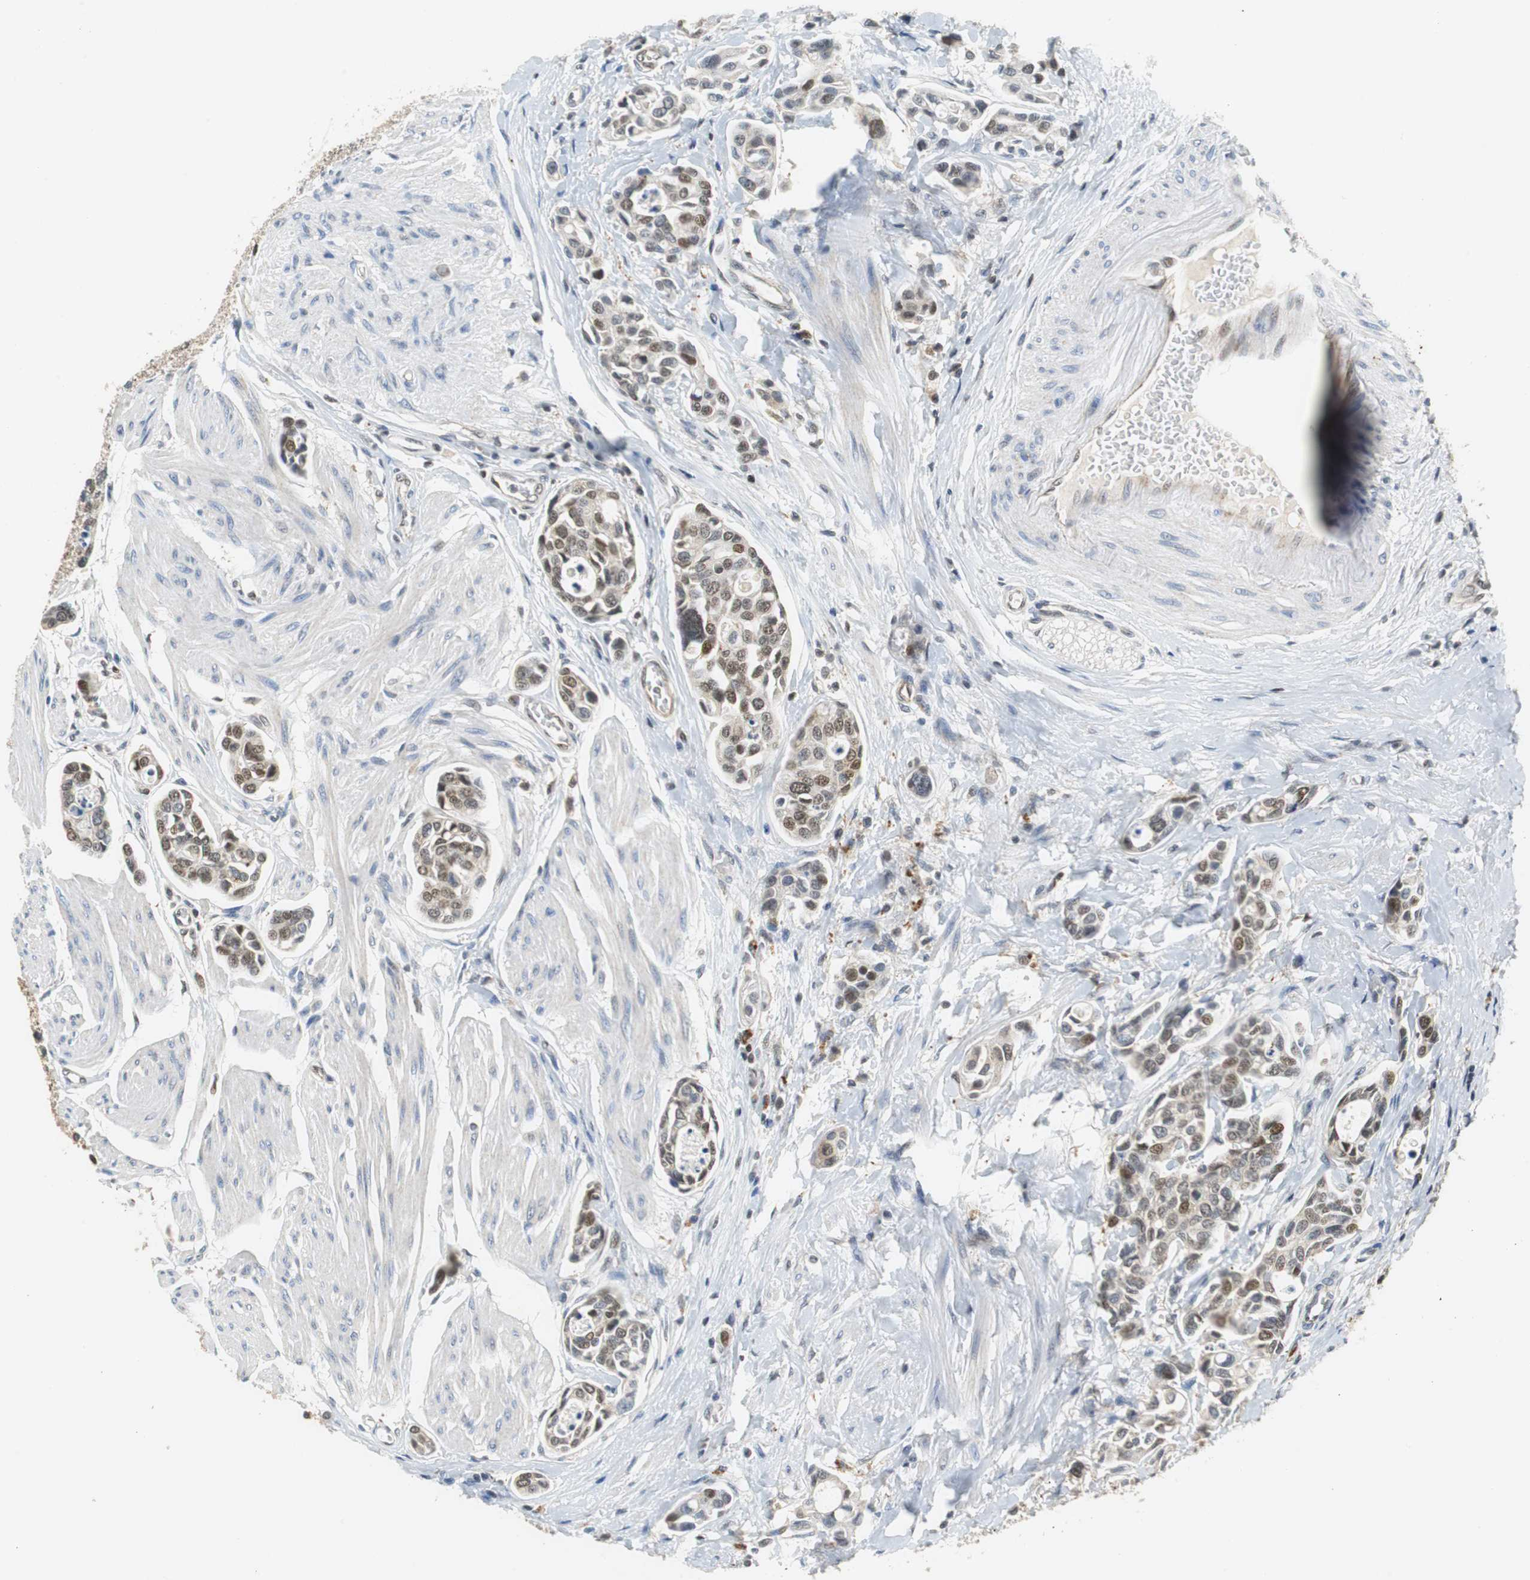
{"staining": {"intensity": "weak", "quantity": ">75%", "location": "cytoplasmic/membranous"}, "tissue": "urothelial cancer", "cell_type": "Tumor cells", "image_type": "cancer", "snomed": [{"axis": "morphology", "description": "Urothelial carcinoma, High grade"}, {"axis": "topography", "description": "Urinary bladder"}], "caption": "Urothelial cancer was stained to show a protein in brown. There is low levels of weak cytoplasmic/membranous positivity in about >75% of tumor cells.", "gene": "GSDMD", "patient": {"sex": "male", "age": 78}}